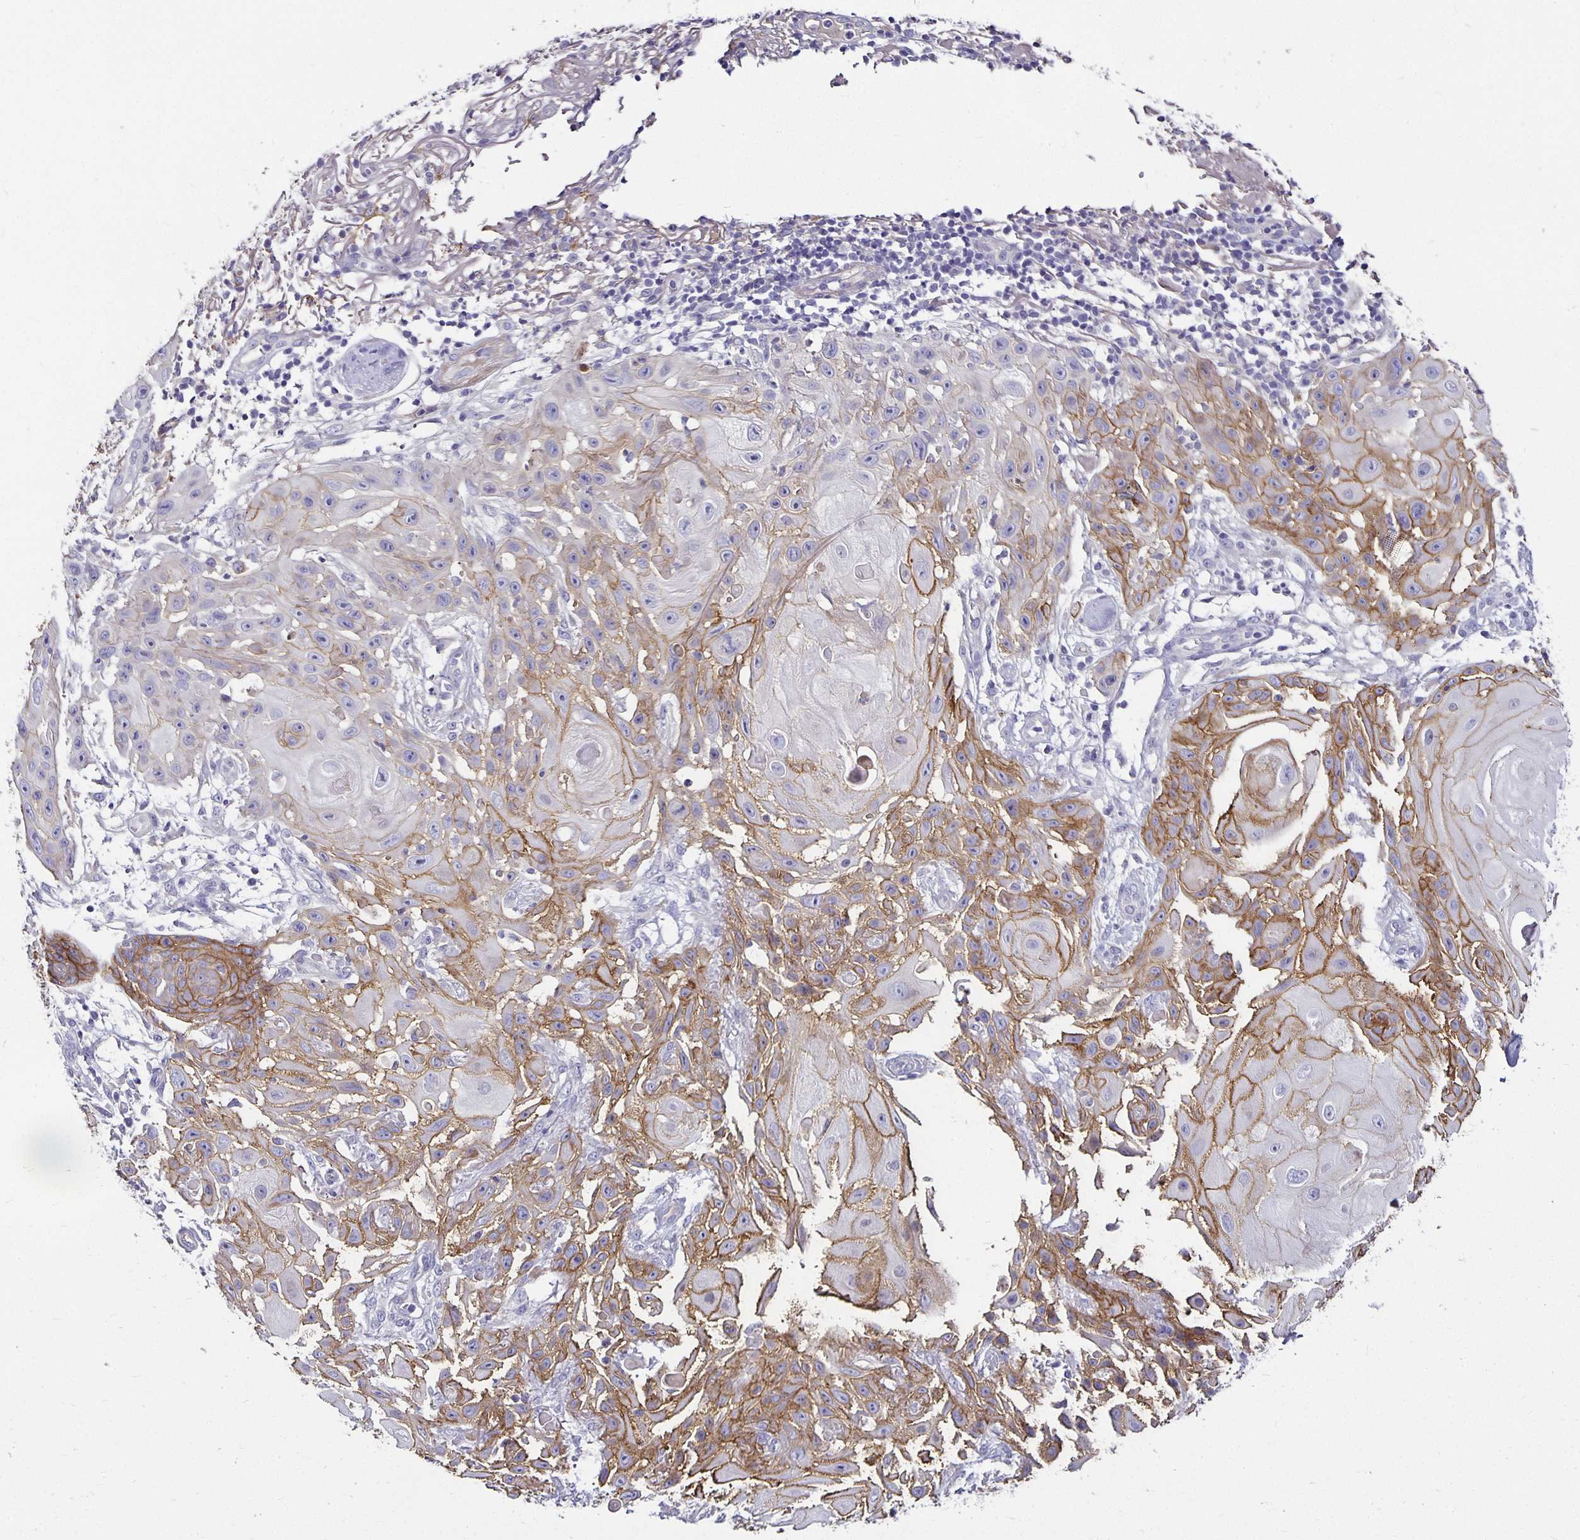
{"staining": {"intensity": "moderate", "quantity": "25%-75%", "location": "cytoplasmic/membranous"}, "tissue": "skin cancer", "cell_type": "Tumor cells", "image_type": "cancer", "snomed": [{"axis": "morphology", "description": "Squamous cell carcinoma, NOS"}, {"axis": "topography", "description": "Skin"}], "caption": "IHC of skin cancer (squamous cell carcinoma) reveals medium levels of moderate cytoplasmic/membranous staining in approximately 25%-75% of tumor cells.", "gene": "CA12", "patient": {"sex": "female", "age": 91}}